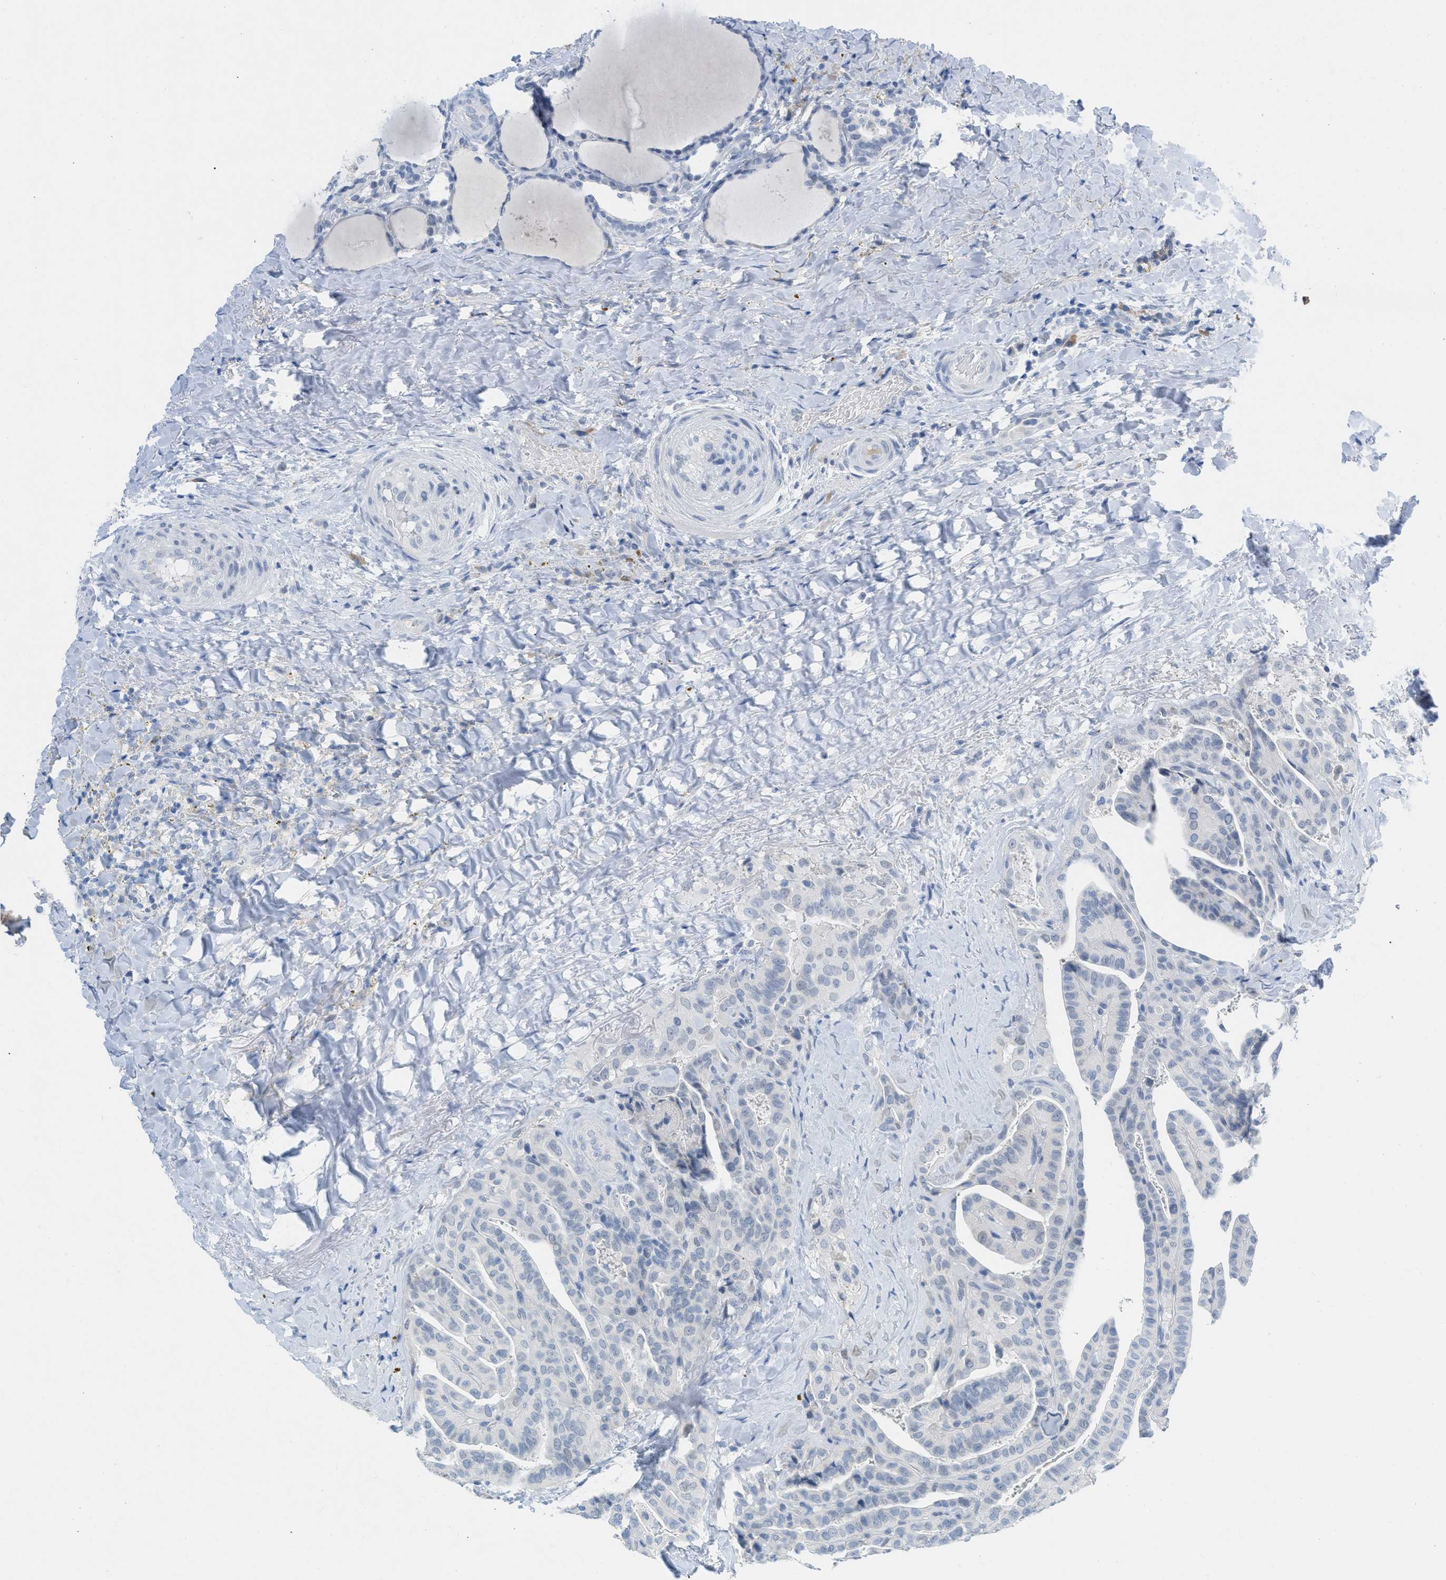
{"staining": {"intensity": "negative", "quantity": "none", "location": "none"}, "tissue": "thyroid cancer", "cell_type": "Tumor cells", "image_type": "cancer", "snomed": [{"axis": "morphology", "description": "Papillary adenocarcinoma, NOS"}, {"axis": "topography", "description": "Thyroid gland"}], "caption": "Immunohistochemical staining of human thyroid cancer (papillary adenocarcinoma) exhibits no significant positivity in tumor cells. Nuclei are stained in blue.", "gene": "HSF2", "patient": {"sex": "male", "age": 77}}